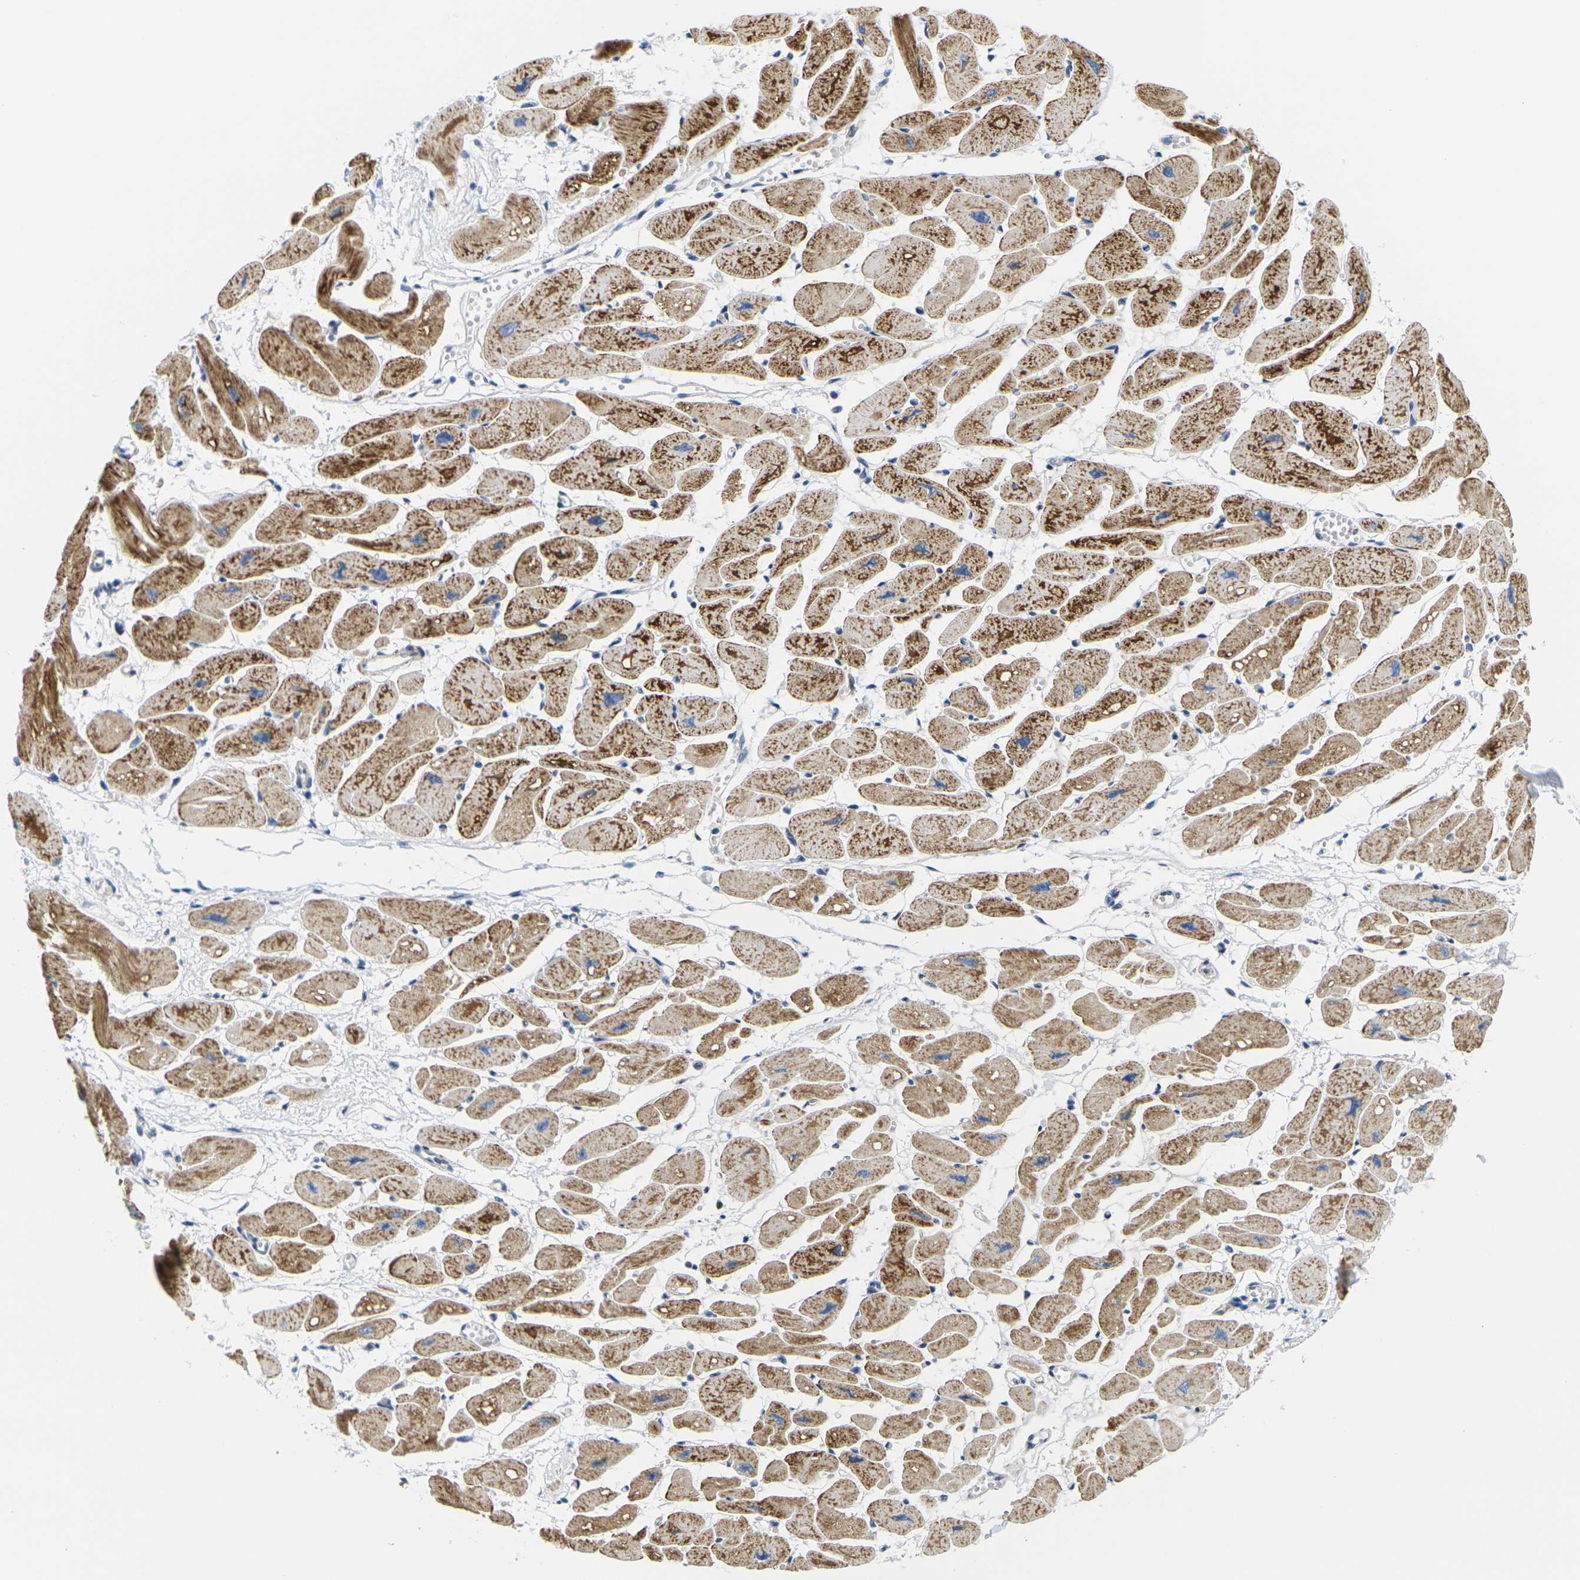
{"staining": {"intensity": "moderate", "quantity": ">75%", "location": "cytoplasmic/membranous"}, "tissue": "heart muscle", "cell_type": "Cardiomyocytes", "image_type": "normal", "snomed": [{"axis": "morphology", "description": "Normal tissue, NOS"}, {"axis": "topography", "description": "Heart"}], "caption": "Protein analysis of unremarkable heart muscle shows moderate cytoplasmic/membranous staining in approximately >75% of cardiomyocytes.", "gene": "OTOF", "patient": {"sex": "female", "age": 54}}